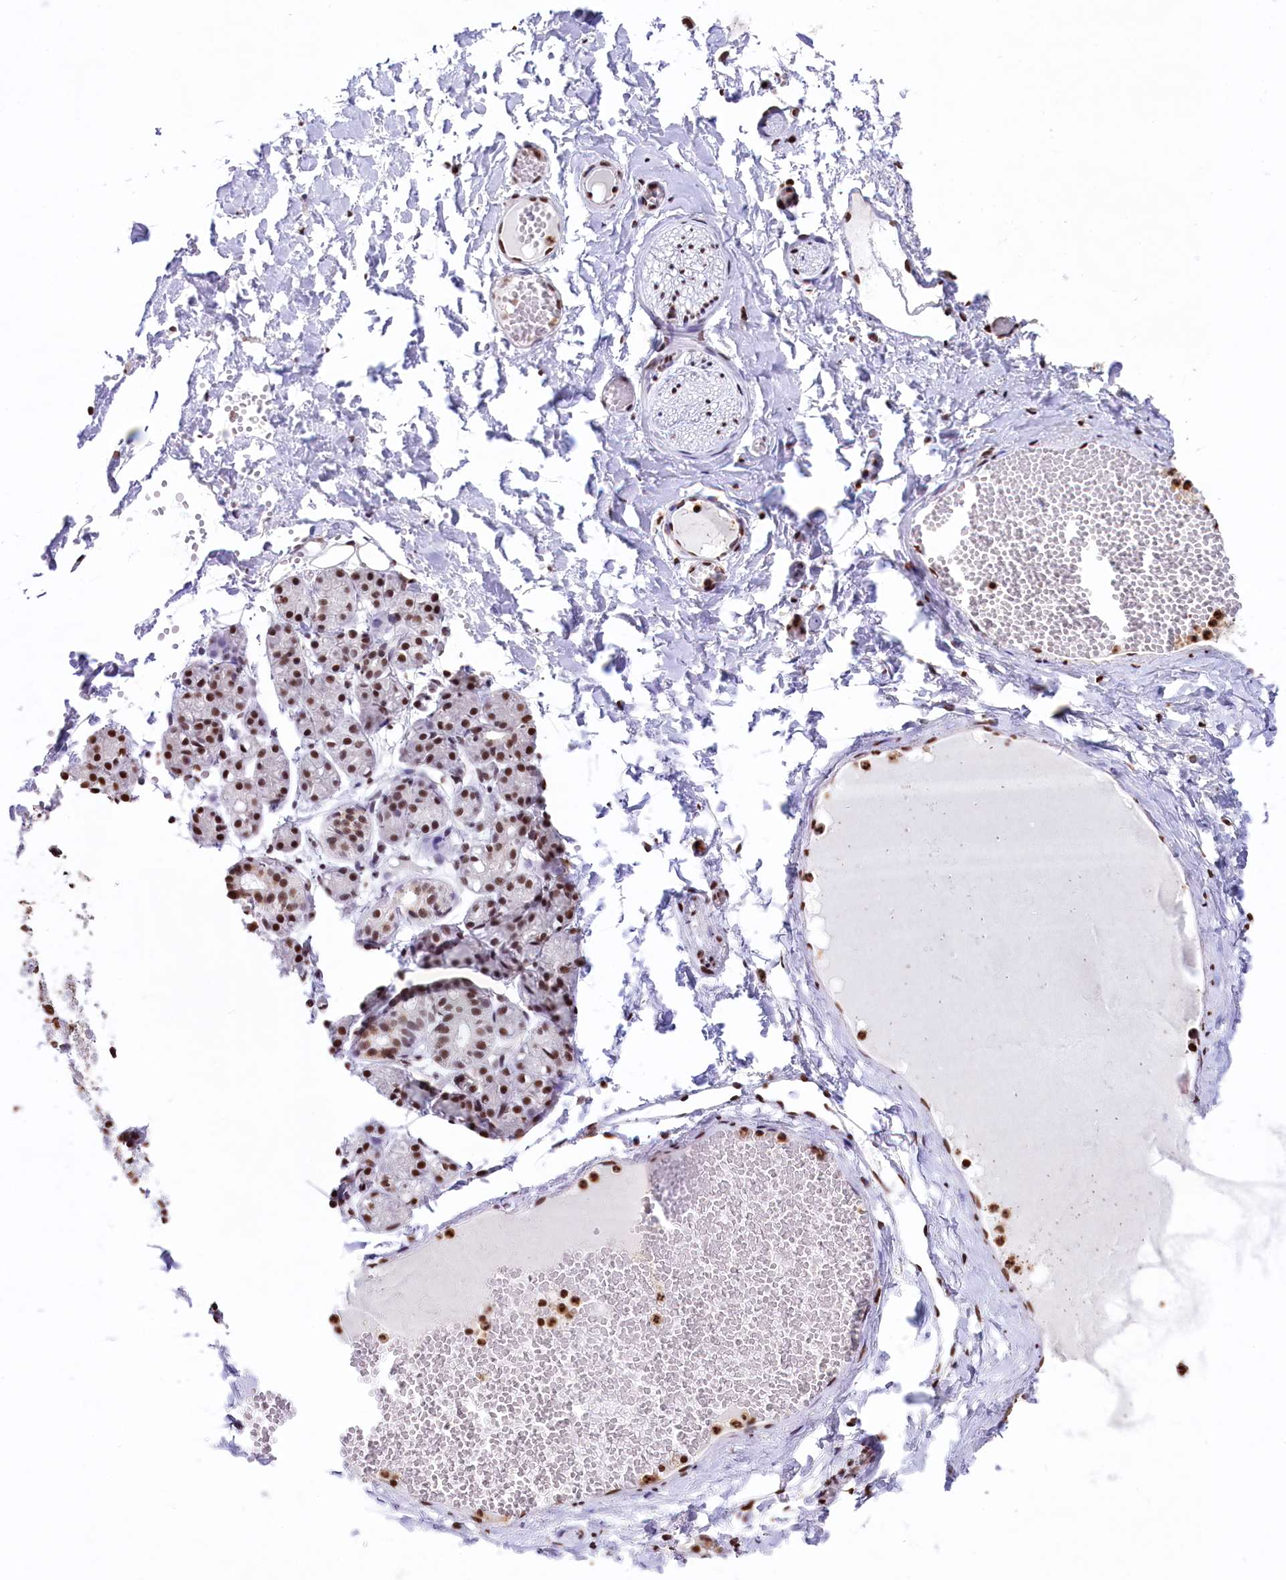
{"staining": {"intensity": "moderate", "quantity": ">75%", "location": "nuclear"}, "tissue": "salivary gland", "cell_type": "Glandular cells", "image_type": "normal", "snomed": [{"axis": "morphology", "description": "Normal tissue, NOS"}, {"axis": "topography", "description": "Salivary gland"}], "caption": "Immunohistochemistry (IHC) of unremarkable human salivary gland displays medium levels of moderate nuclear positivity in approximately >75% of glandular cells. Nuclei are stained in blue.", "gene": "SNRPD2", "patient": {"sex": "male", "age": 63}}